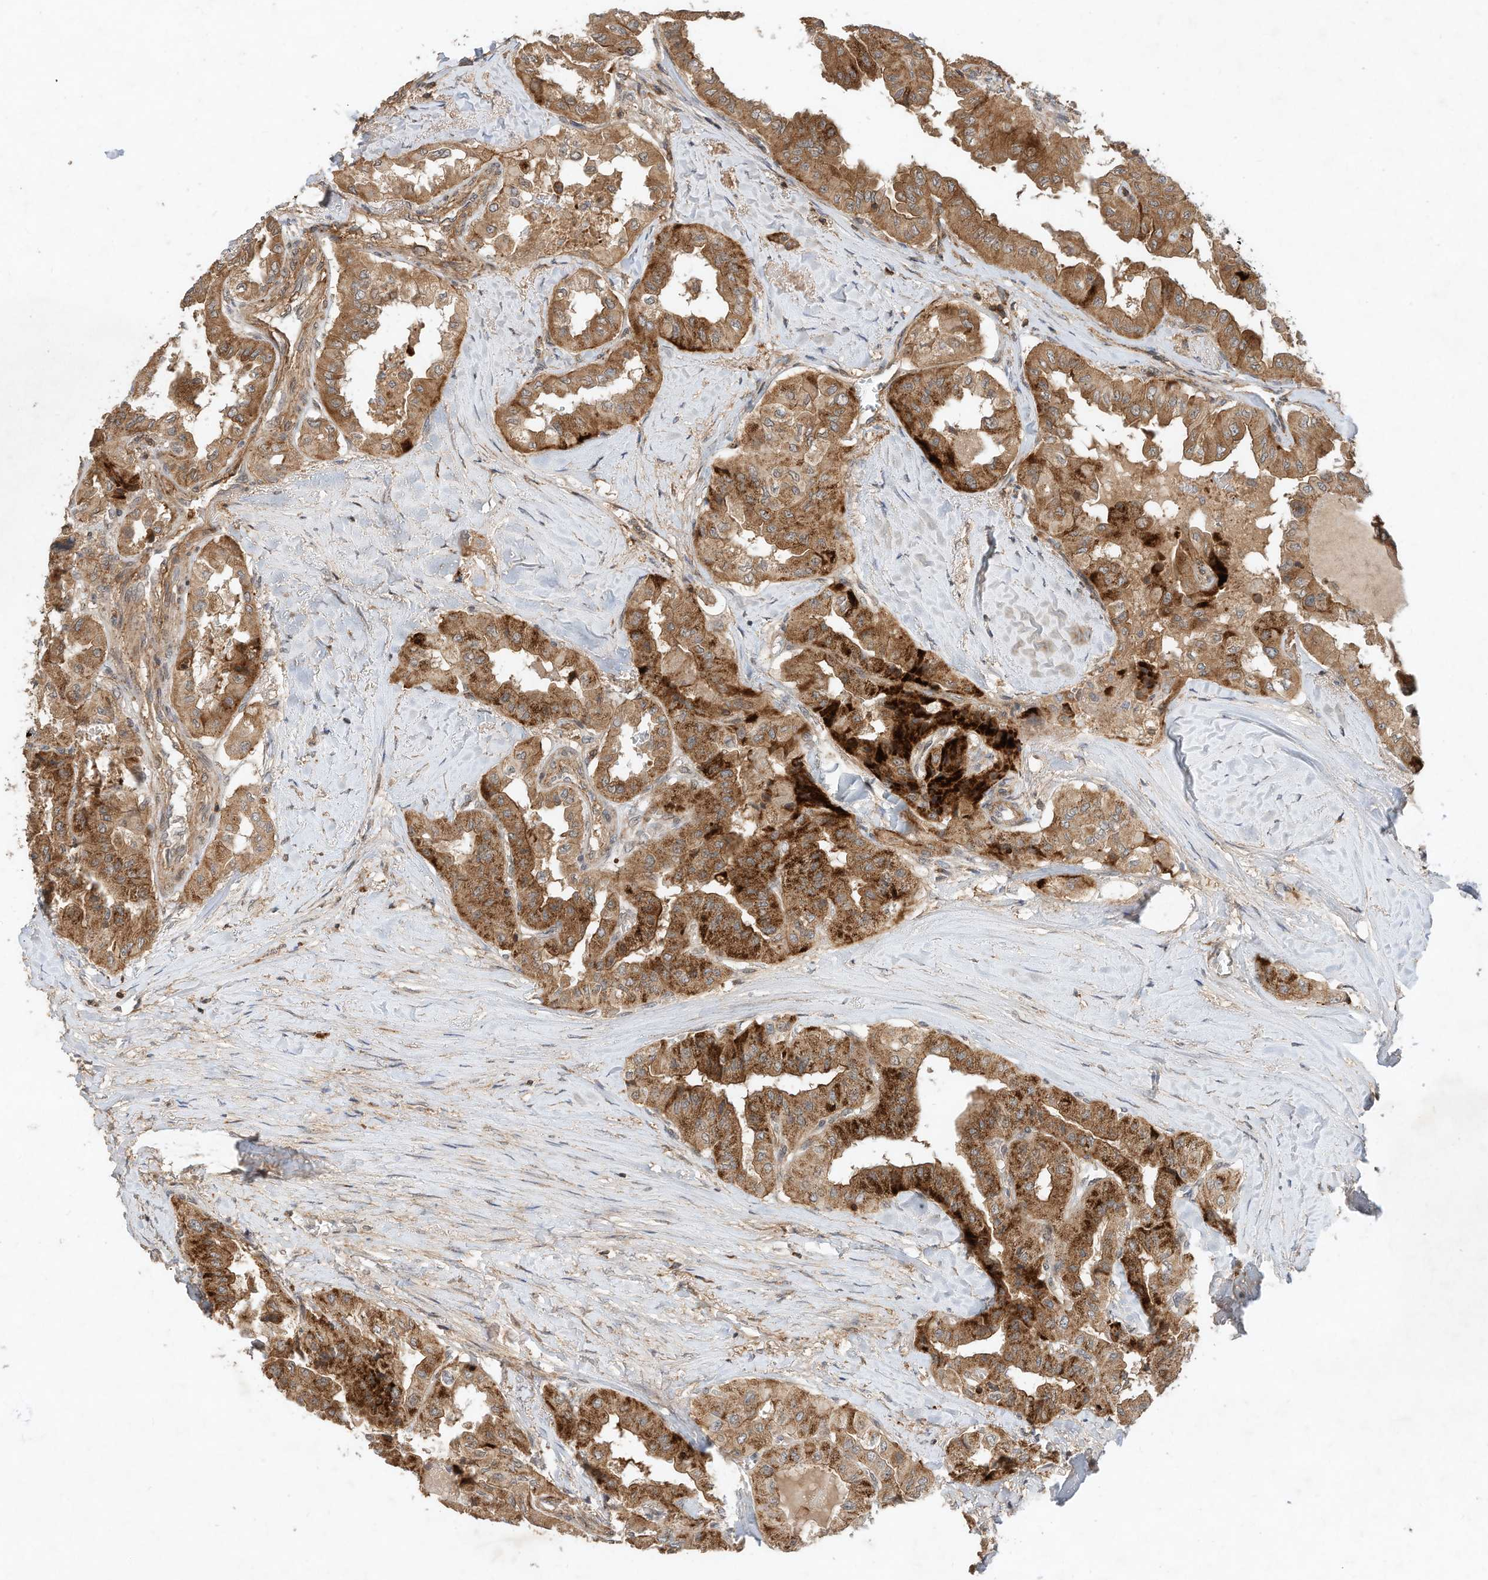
{"staining": {"intensity": "moderate", "quantity": ">75%", "location": "cytoplasmic/membranous"}, "tissue": "thyroid cancer", "cell_type": "Tumor cells", "image_type": "cancer", "snomed": [{"axis": "morphology", "description": "Papillary adenocarcinoma, NOS"}, {"axis": "topography", "description": "Thyroid gland"}], "caption": "Immunohistochemistry (IHC) micrograph of neoplastic tissue: papillary adenocarcinoma (thyroid) stained using immunohistochemistry displays medium levels of moderate protein expression localized specifically in the cytoplasmic/membranous of tumor cells, appearing as a cytoplasmic/membranous brown color.", "gene": "CPAMD8", "patient": {"sex": "female", "age": 59}}